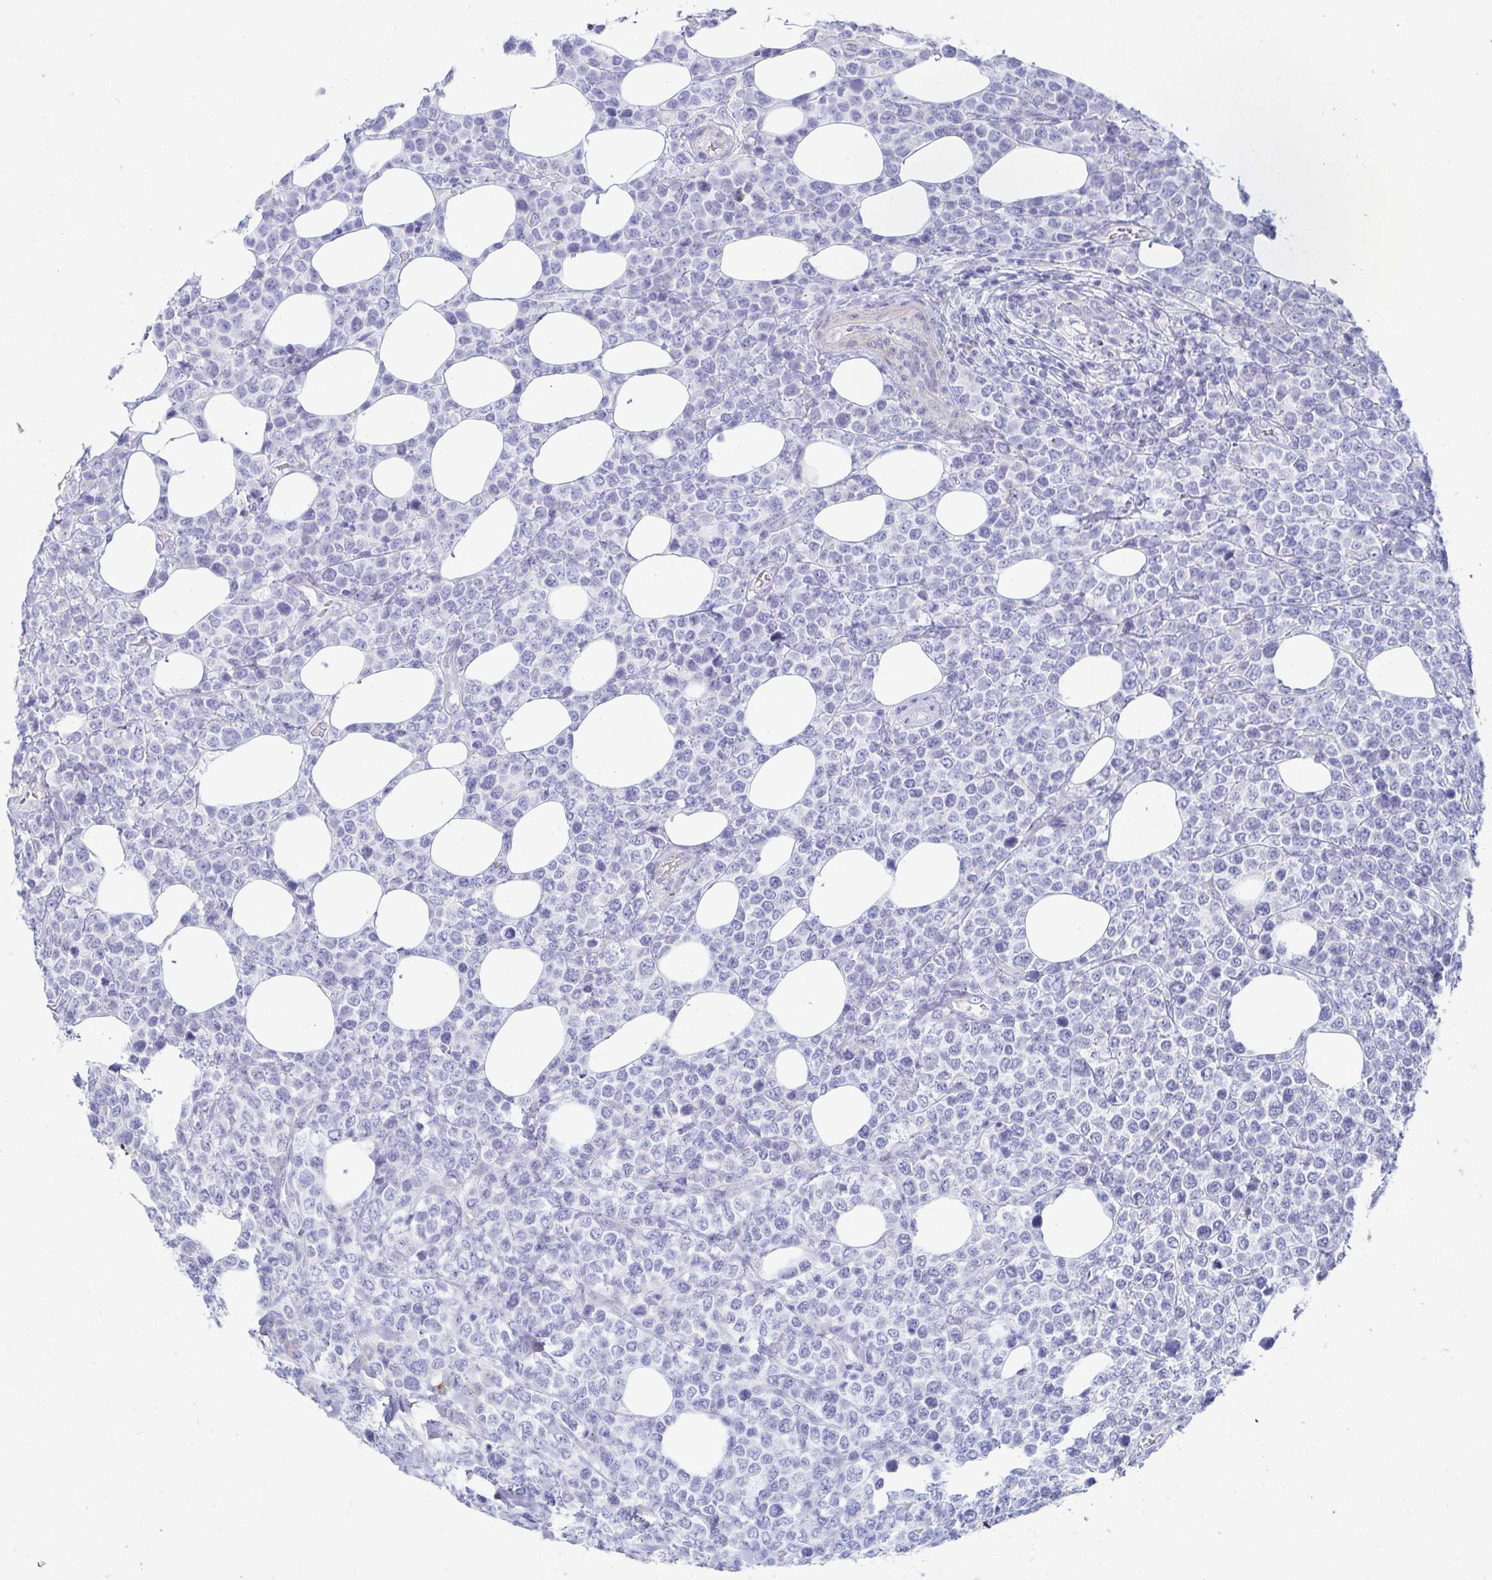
{"staining": {"intensity": "negative", "quantity": "none", "location": "none"}, "tissue": "lymphoma", "cell_type": "Tumor cells", "image_type": "cancer", "snomed": [{"axis": "morphology", "description": "Malignant lymphoma, non-Hodgkin's type, High grade"}, {"axis": "topography", "description": "Soft tissue"}], "caption": "Immunohistochemistry (IHC) micrograph of neoplastic tissue: lymphoma stained with DAB shows no significant protein expression in tumor cells.", "gene": "C4orf17", "patient": {"sex": "female", "age": 56}}